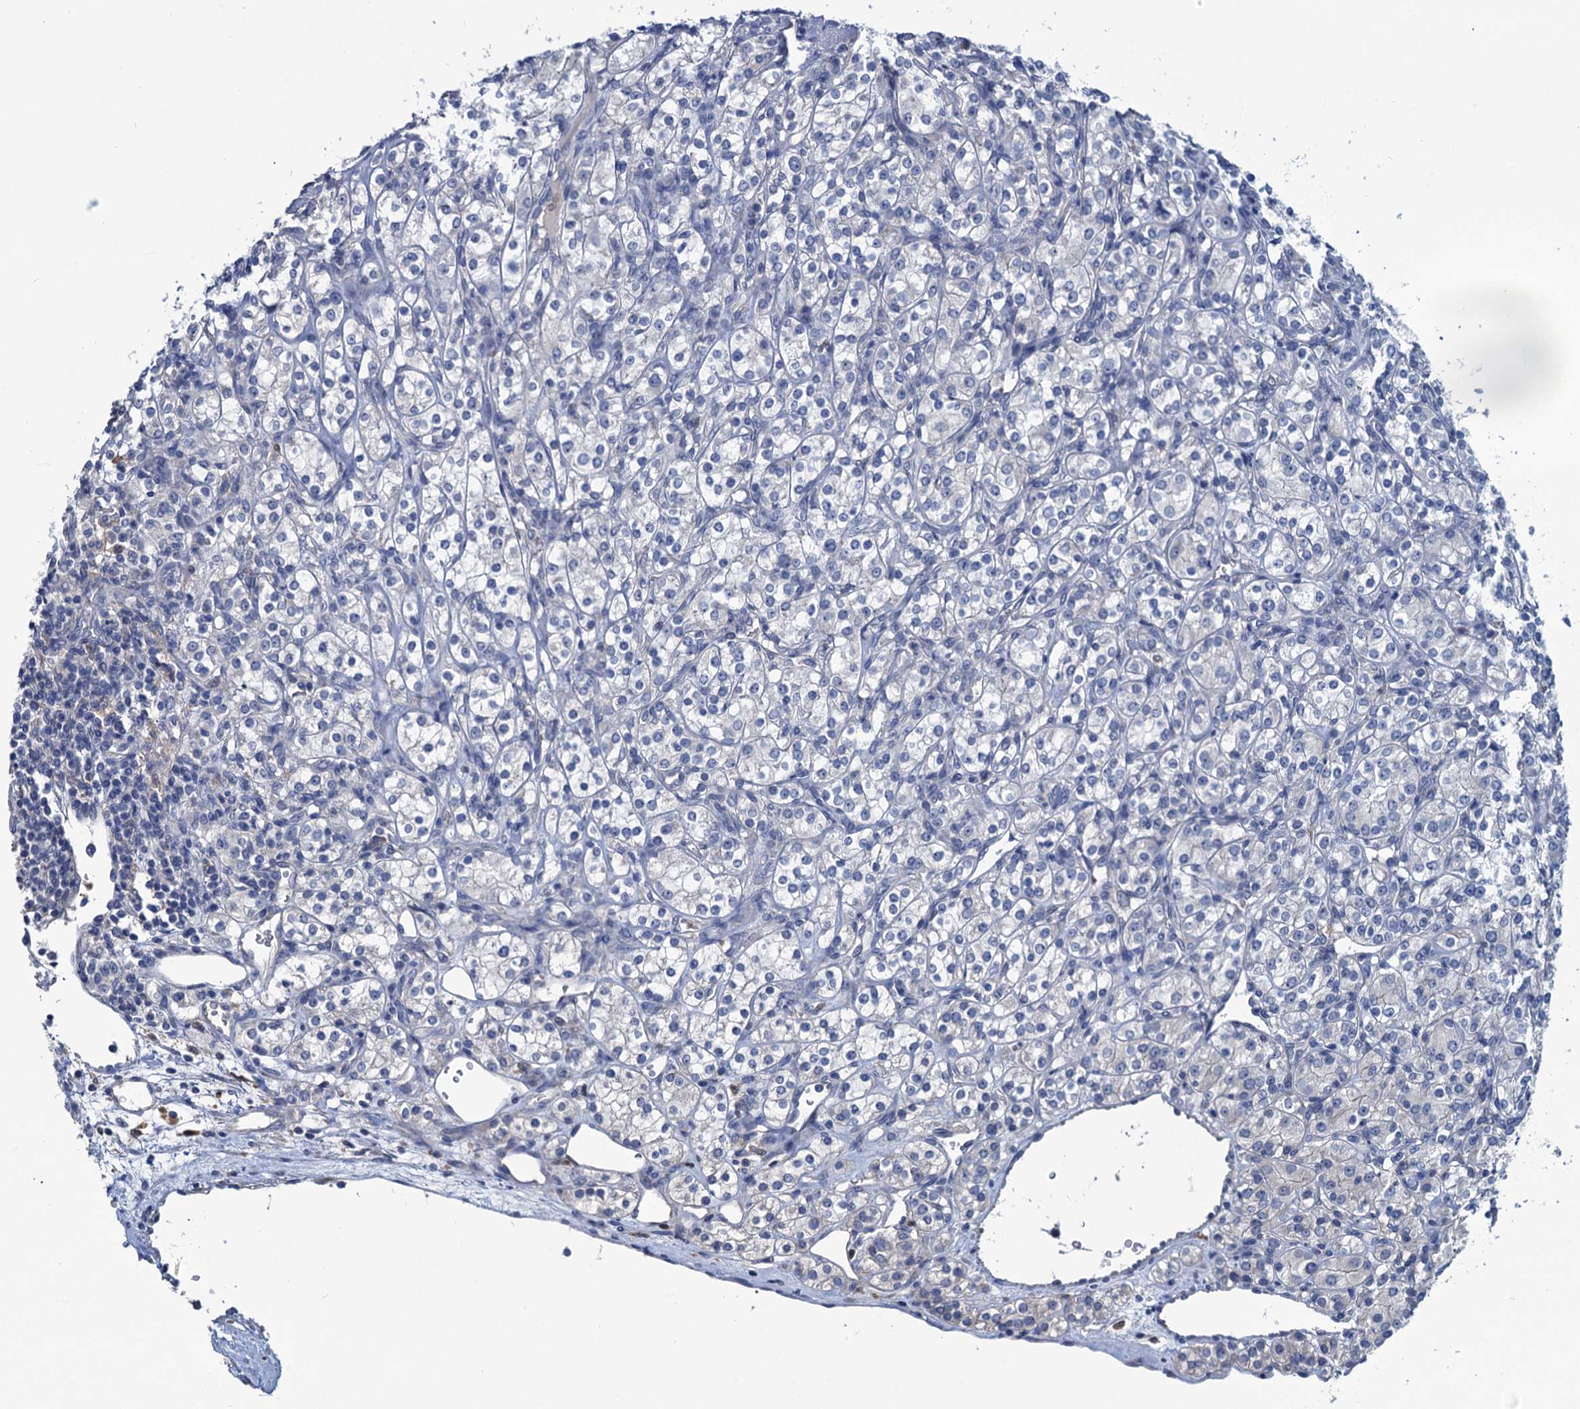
{"staining": {"intensity": "negative", "quantity": "none", "location": "none"}, "tissue": "renal cancer", "cell_type": "Tumor cells", "image_type": "cancer", "snomed": [{"axis": "morphology", "description": "Adenocarcinoma, NOS"}, {"axis": "topography", "description": "Kidney"}], "caption": "Immunohistochemical staining of human renal cancer (adenocarcinoma) exhibits no significant expression in tumor cells. Brightfield microscopy of IHC stained with DAB (brown) and hematoxylin (blue), captured at high magnification.", "gene": "RTKN2", "patient": {"sex": "male", "age": 77}}